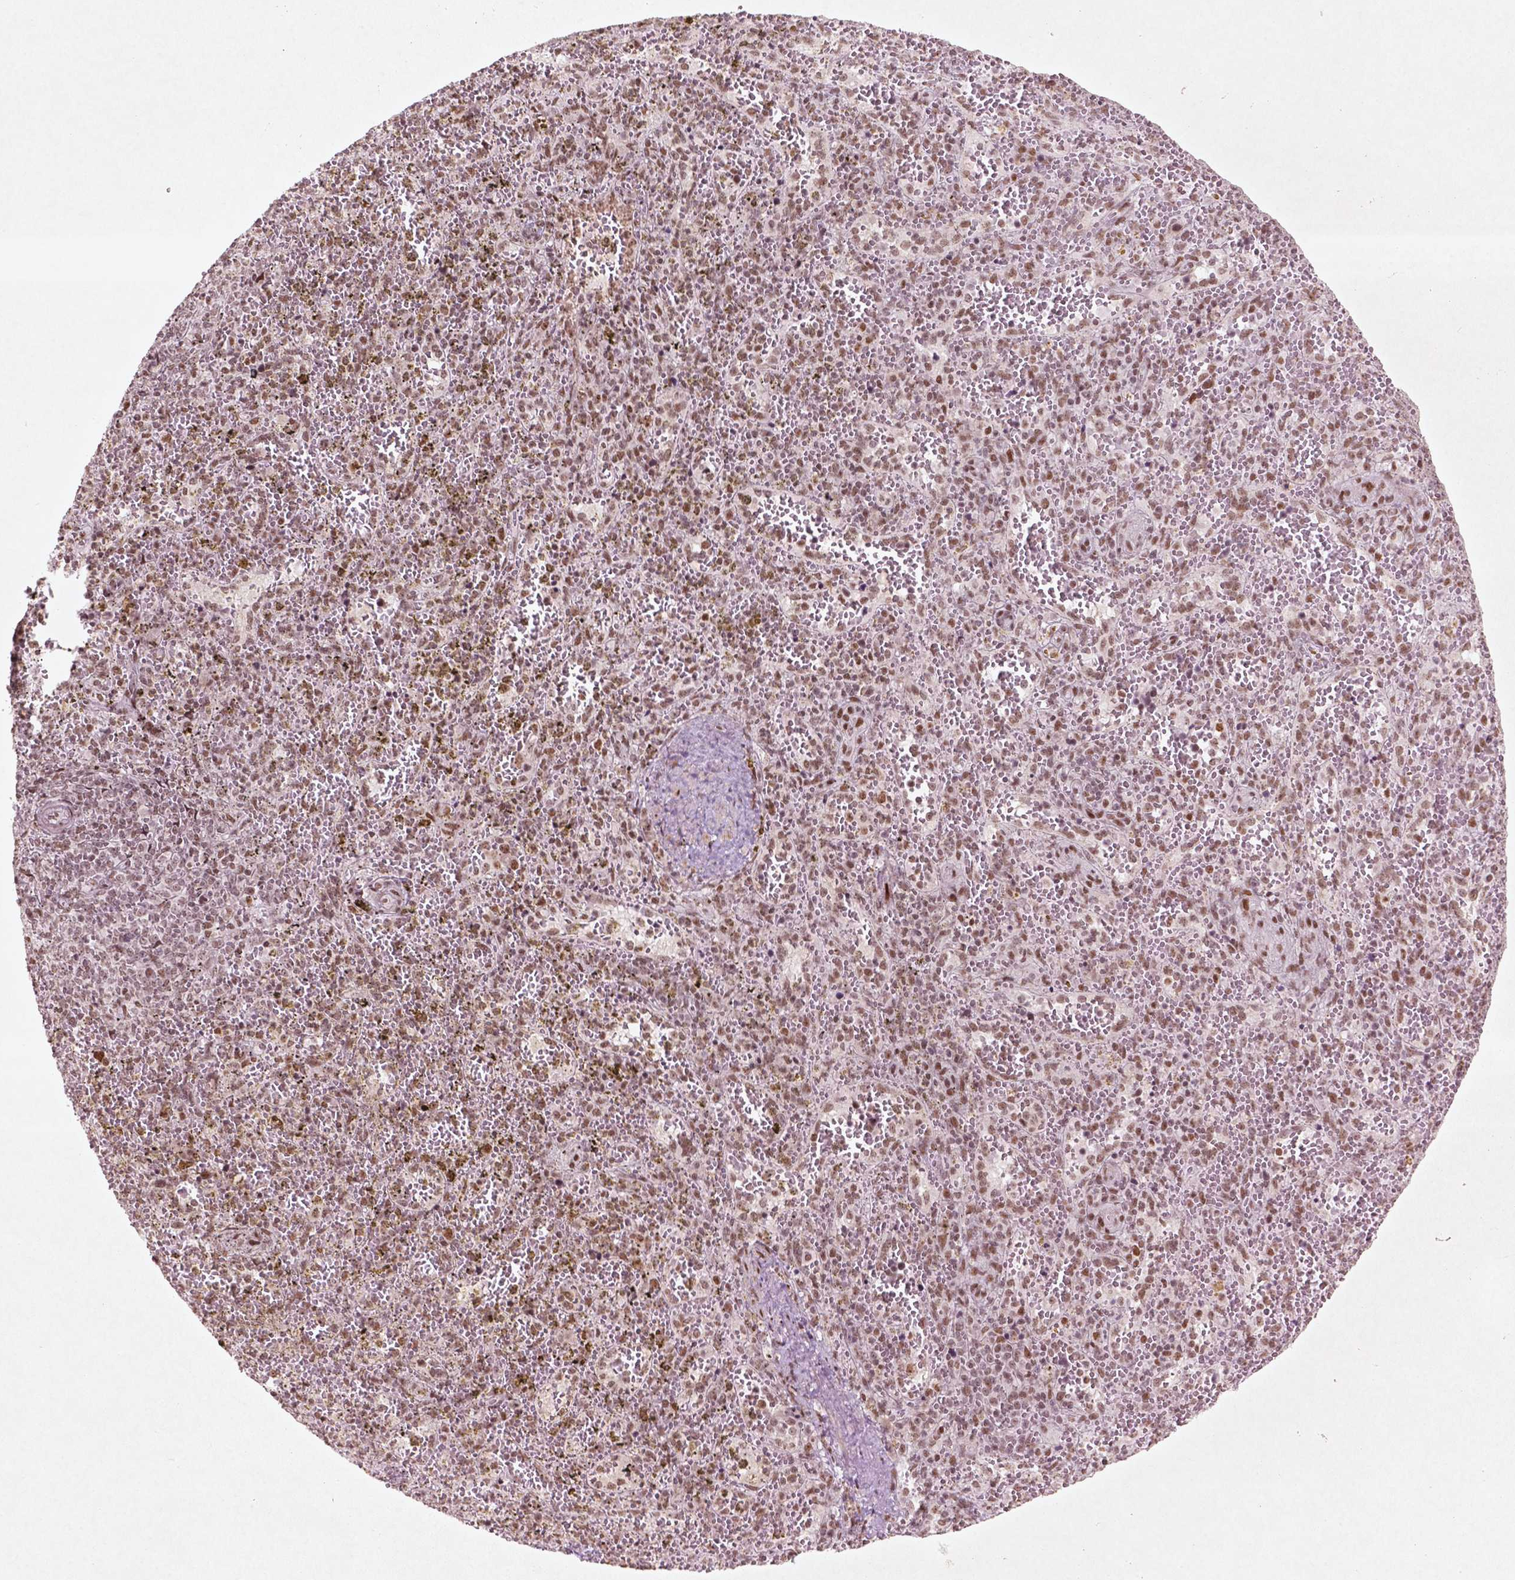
{"staining": {"intensity": "moderate", "quantity": ">75%", "location": "nuclear"}, "tissue": "spleen", "cell_type": "Cells in red pulp", "image_type": "normal", "snomed": [{"axis": "morphology", "description": "Normal tissue, NOS"}, {"axis": "topography", "description": "Spleen"}], "caption": "An image of spleen stained for a protein displays moderate nuclear brown staining in cells in red pulp.", "gene": "HMG20B", "patient": {"sex": "female", "age": 50}}